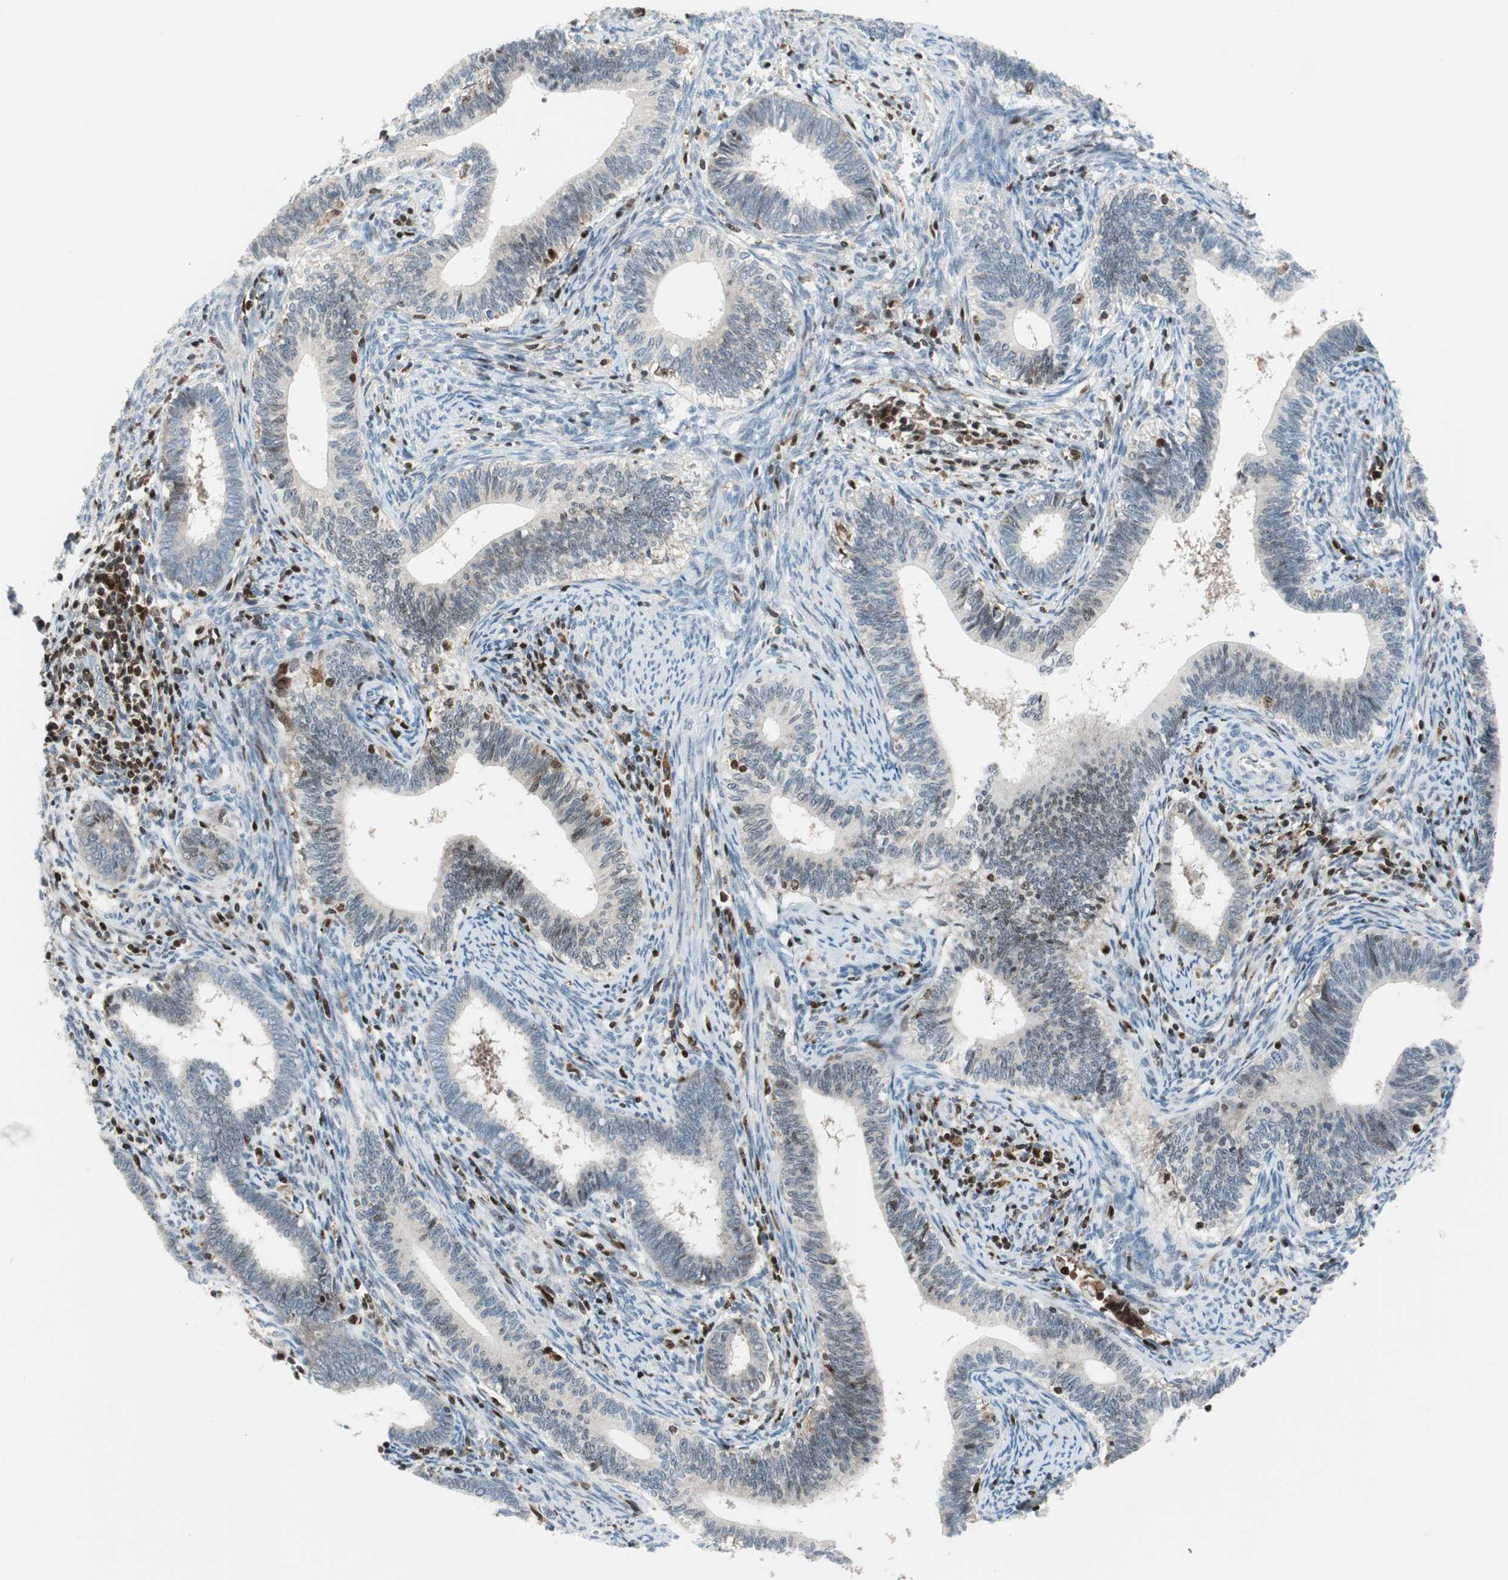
{"staining": {"intensity": "moderate", "quantity": "<25%", "location": "nuclear"}, "tissue": "cervical cancer", "cell_type": "Tumor cells", "image_type": "cancer", "snomed": [{"axis": "morphology", "description": "Adenocarcinoma, NOS"}, {"axis": "topography", "description": "Cervix"}], "caption": "Protein analysis of adenocarcinoma (cervical) tissue shows moderate nuclear positivity in about <25% of tumor cells.", "gene": "RGS10", "patient": {"sex": "female", "age": 44}}